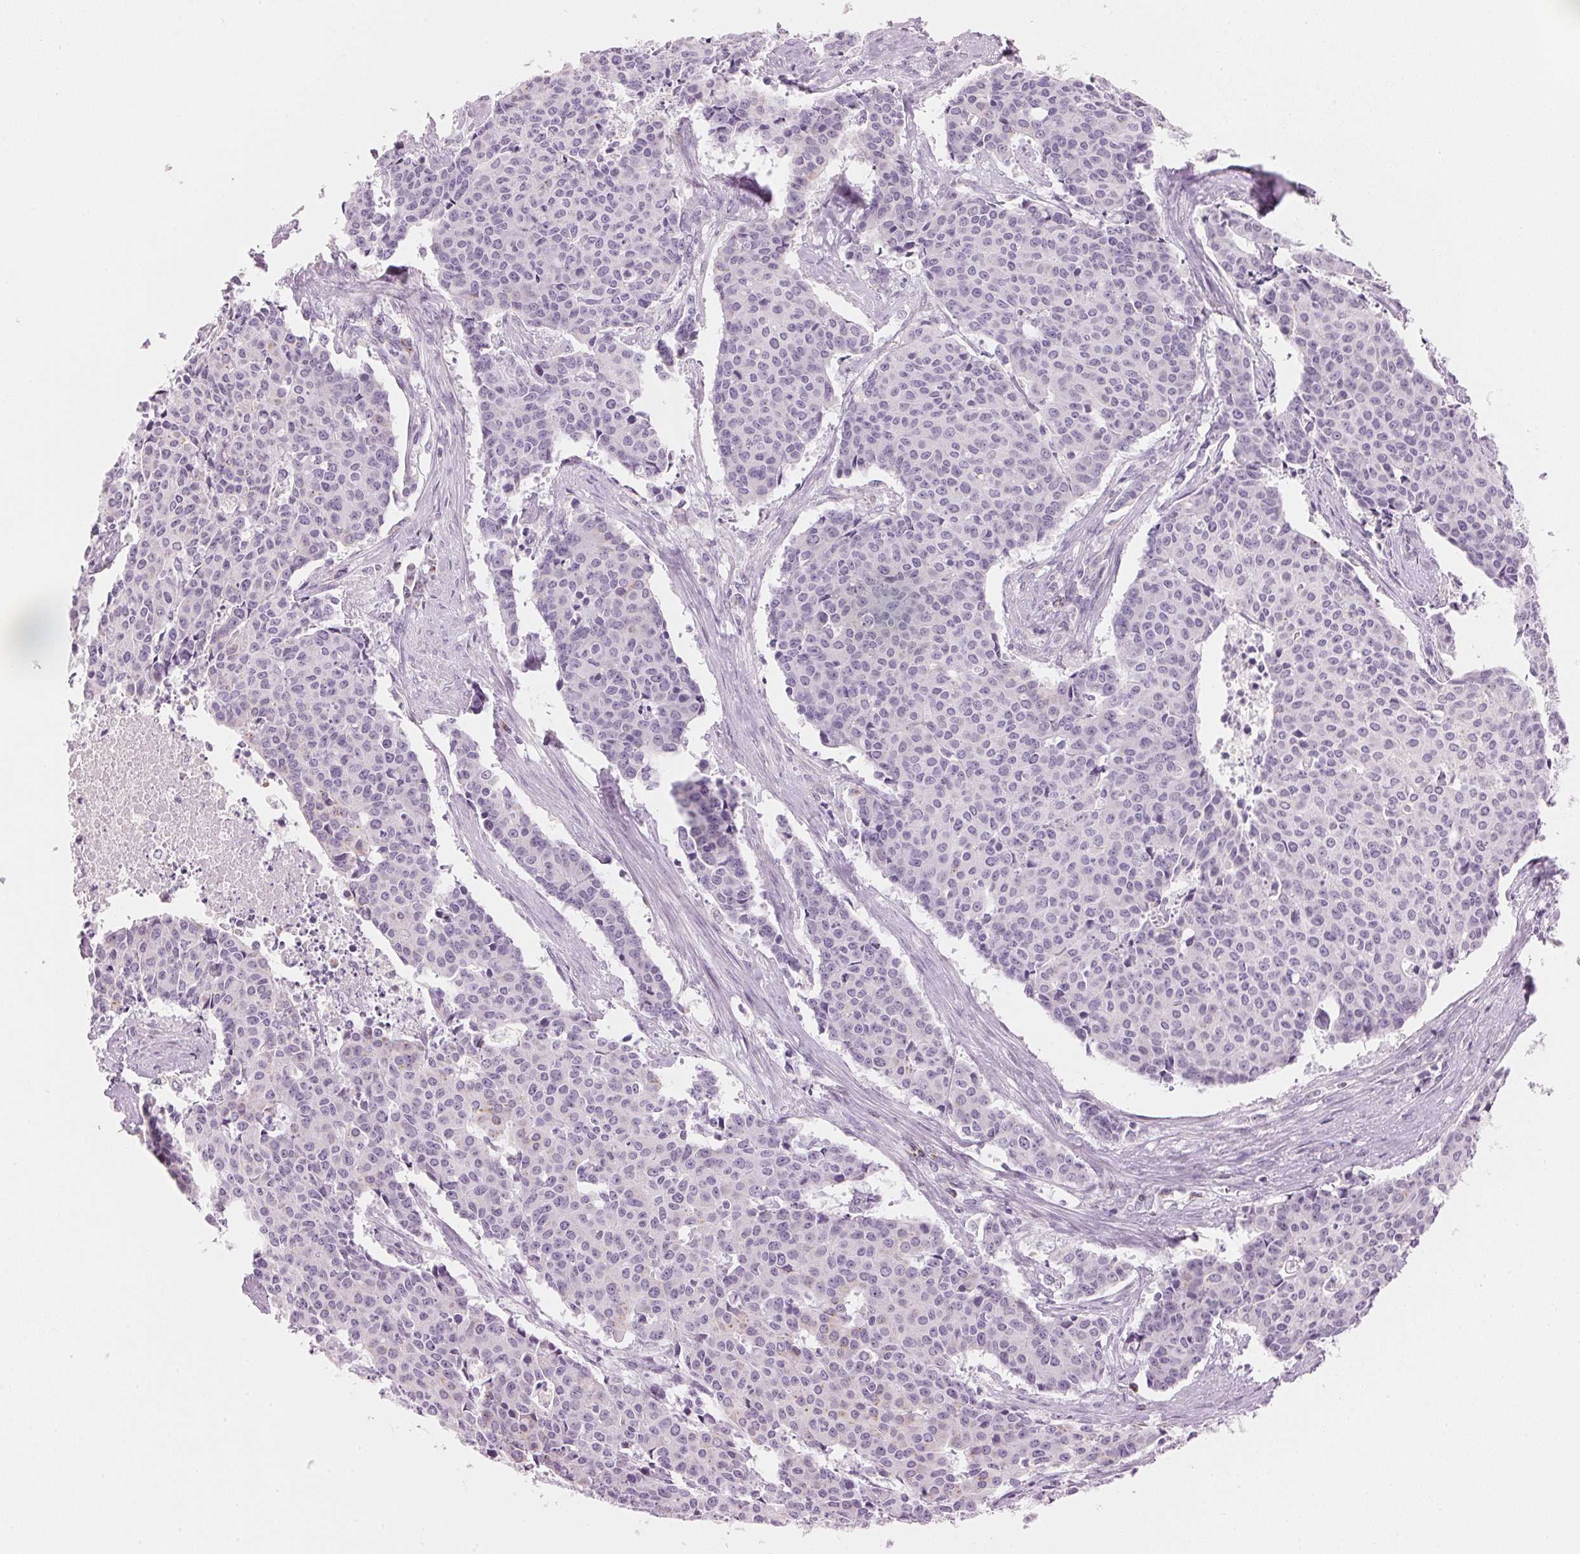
{"staining": {"intensity": "negative", "quantity": "none", "location": "none"}, "tissue": "cervical cancer", "cell_type": "Tumor cells", "image_type": "cancer", "snomed": [{"axis": "morphology", "description": "Squamous cell carcinoma, NOS"}, {"axis": "topography", "description": "Cervix"}], "caption": "Immunohistochemistry of human cervical squamous cell carcinoma exhibits no expression in tumor cells.", "gene": "HOXB13", "patient": {"sex": "female", "age": 28}}